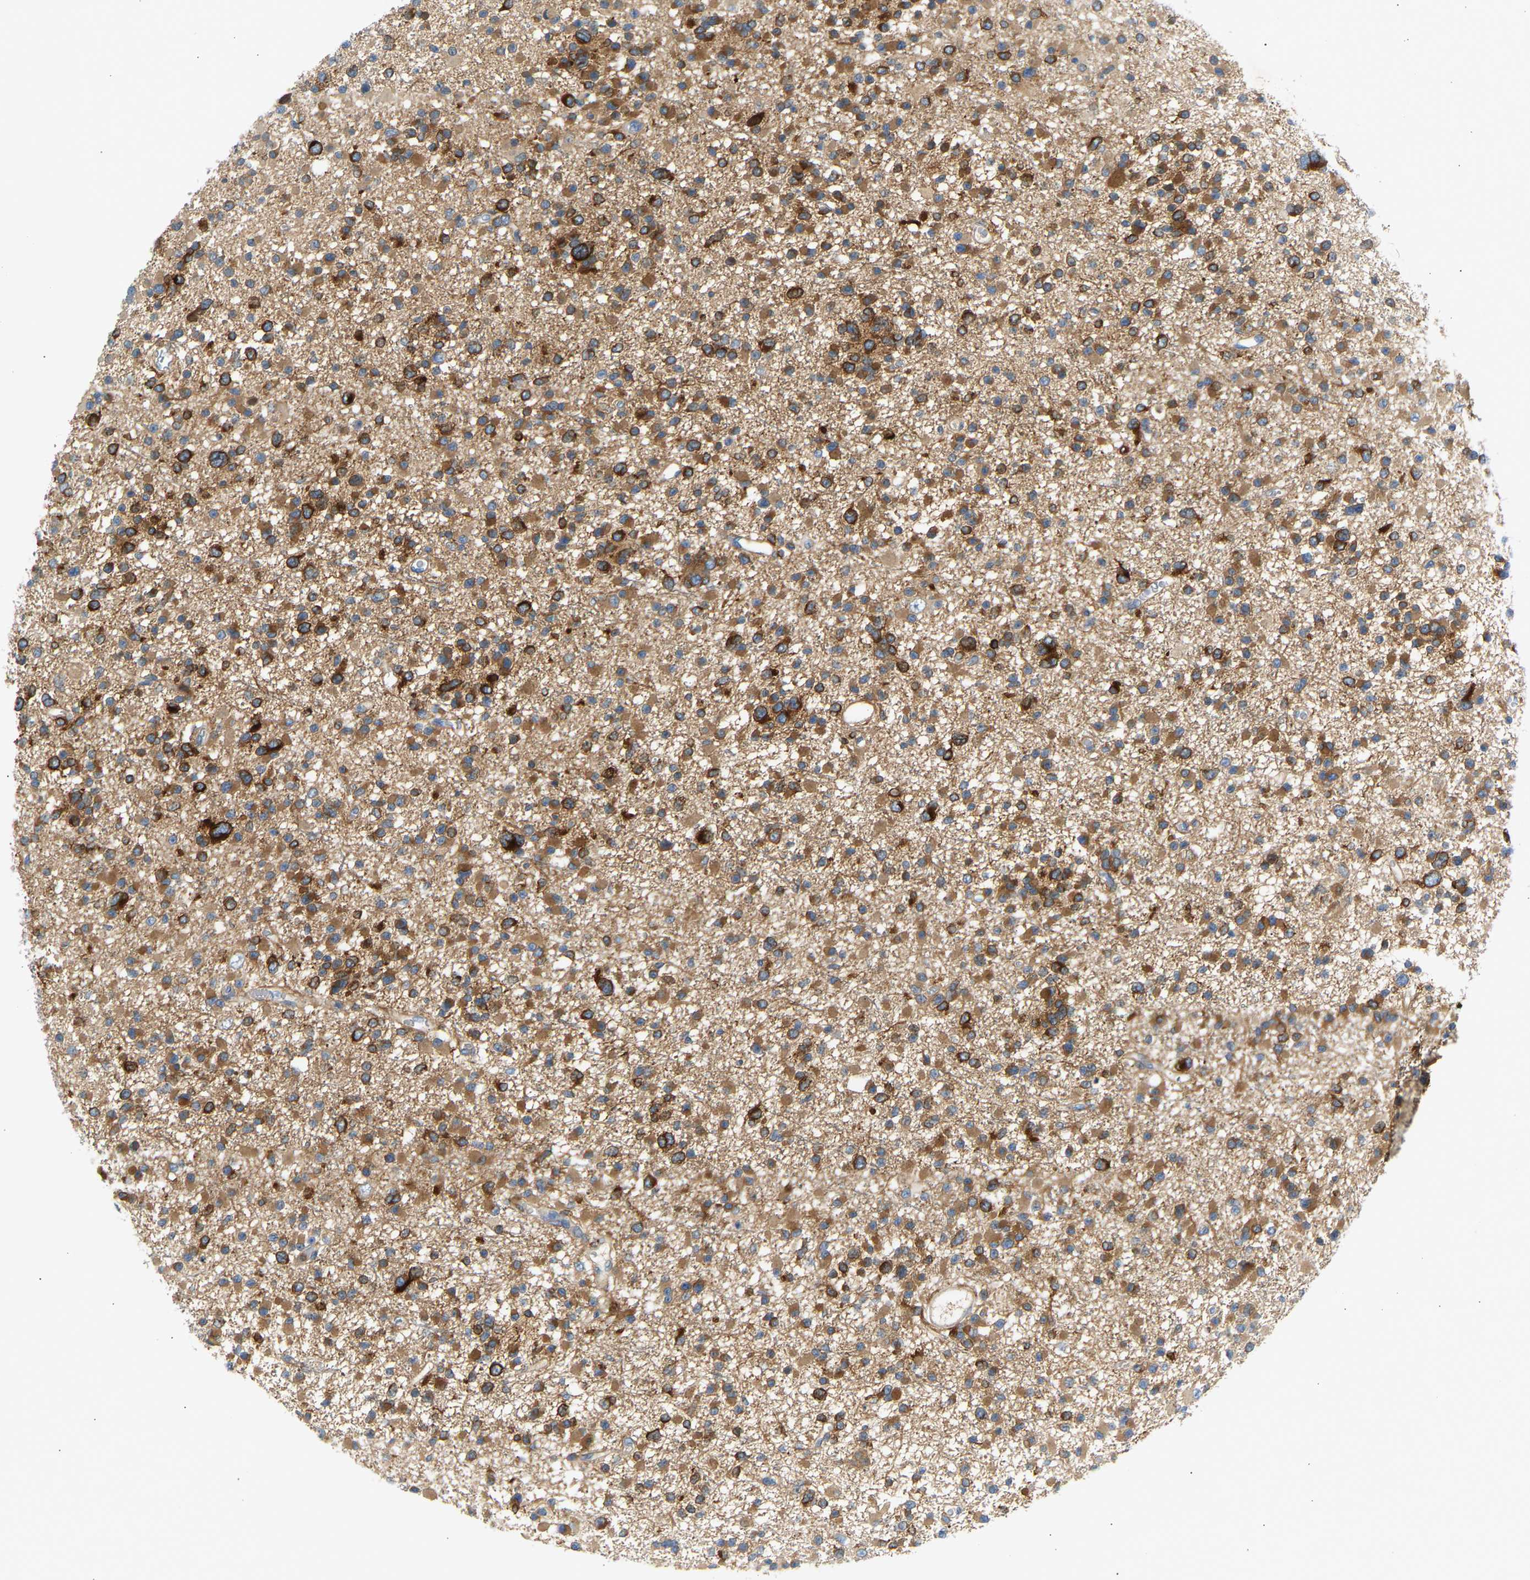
{"staining": {"intensity": "strong", "quantity": ">75%", "location": "cytoplasmic/membranous"}, "tissue": "glioma", "cell_type": "Tumor cells", "image_type": "cancer", "snomed": [{"axis": "morphology", "description": "Glioma, malignant, Low grade"}, {"axis": "topography", "description": "Brain"}], "caption": "There is high levels of strong cytoplasmic/membranous staining in tumor cells of glioma, as demonstrated by immunohistochemical staining (brown color).", "gene": "FNBP1", "patient": {"sex": "female", "age": 22}}